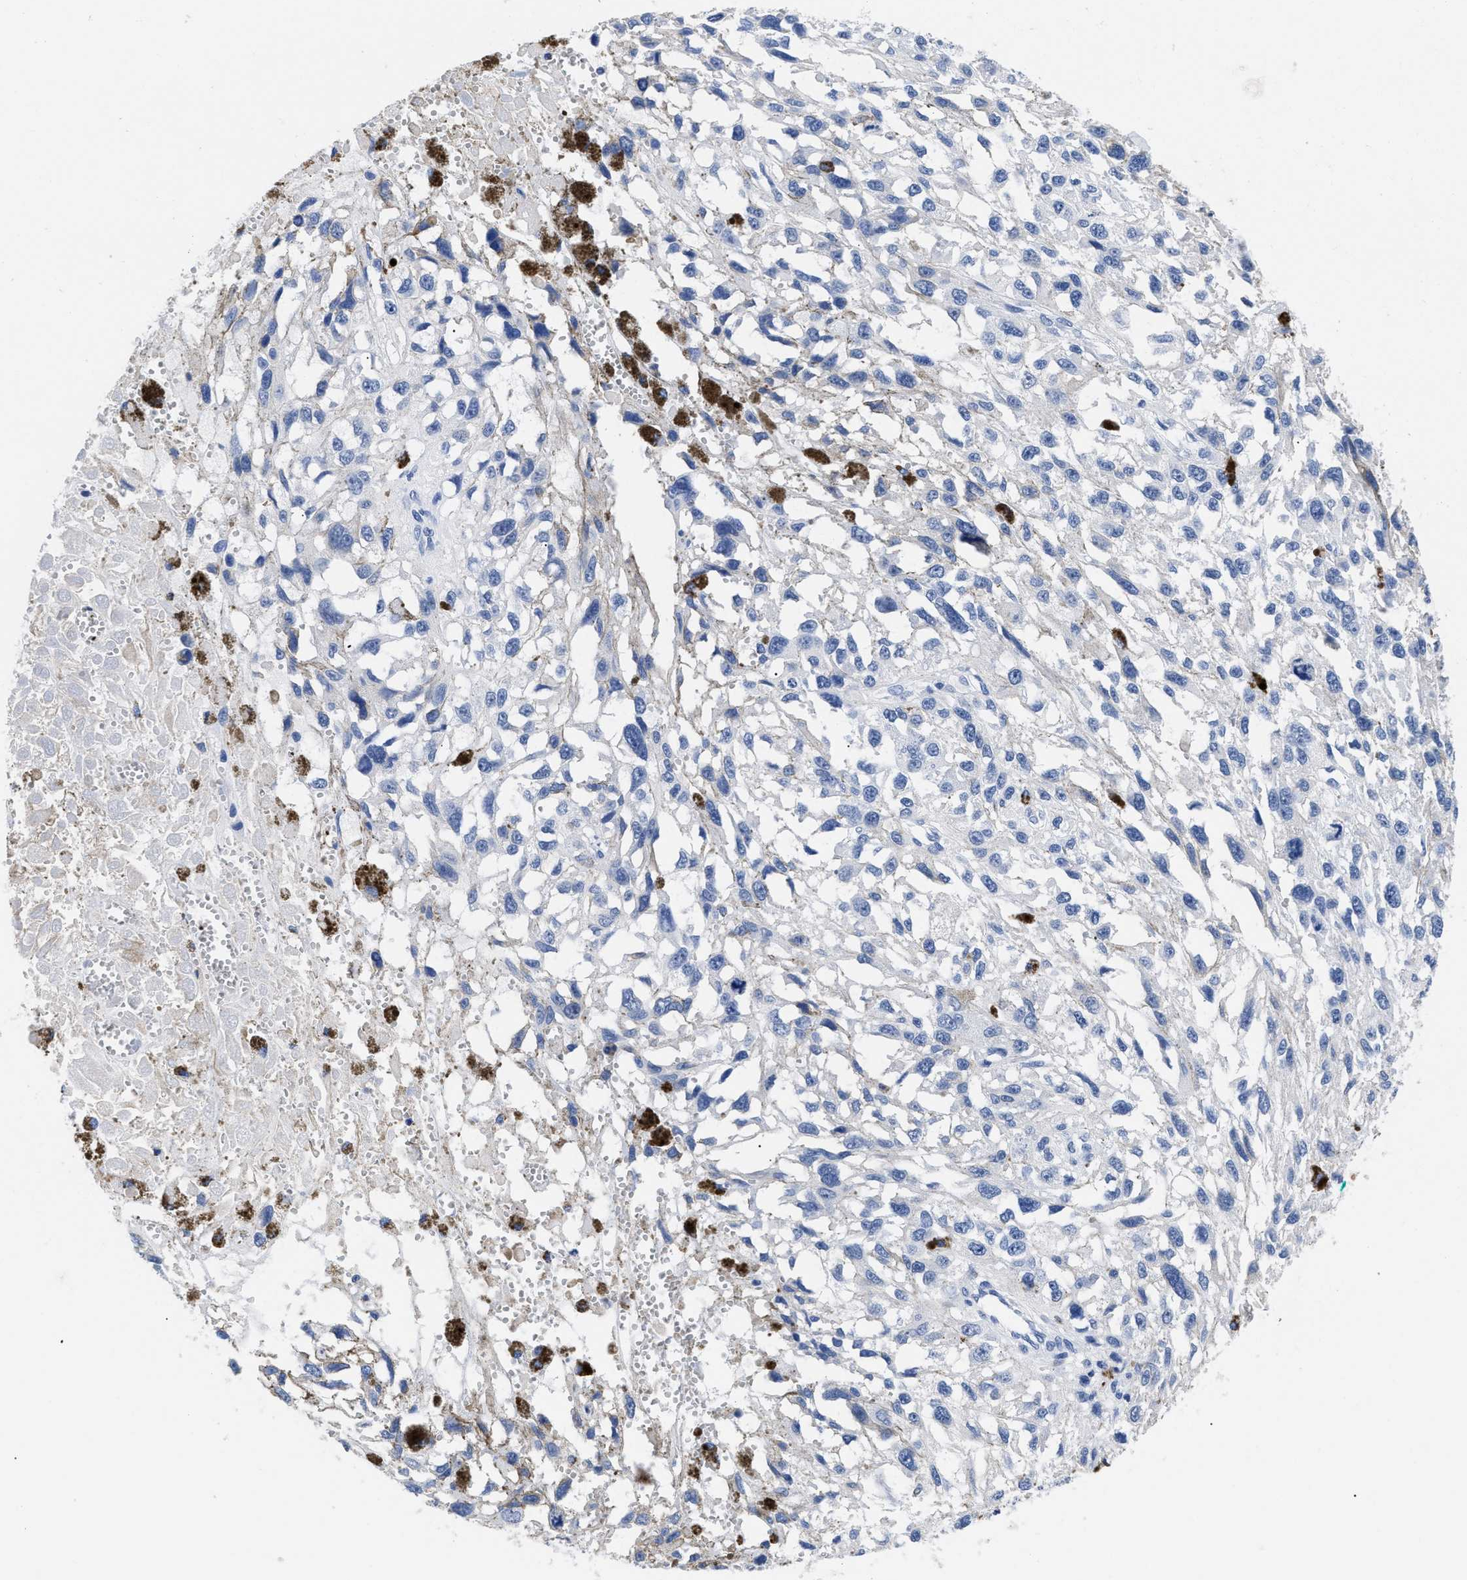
{"staining": {"intensity": "negative", "quantity": "none", "location": "none"}, "tissue": "melanoma", "cell_type": "Tumor cells", "image_type": "cancer", "snomed": [{"axis": "morphology", "description": "Malignant melanoma, Metastatic site"}, {"axis": "topography", "description": "Lymph node"}], "caption": "Immunohistochemistry (IHC) histopathology image of malignant melanoma (metastatic site) stained for a protein (brown), which shows no expression in tumor cells.", "gene": "TREML1", "patient": {"sex": "male", "age": 59}}